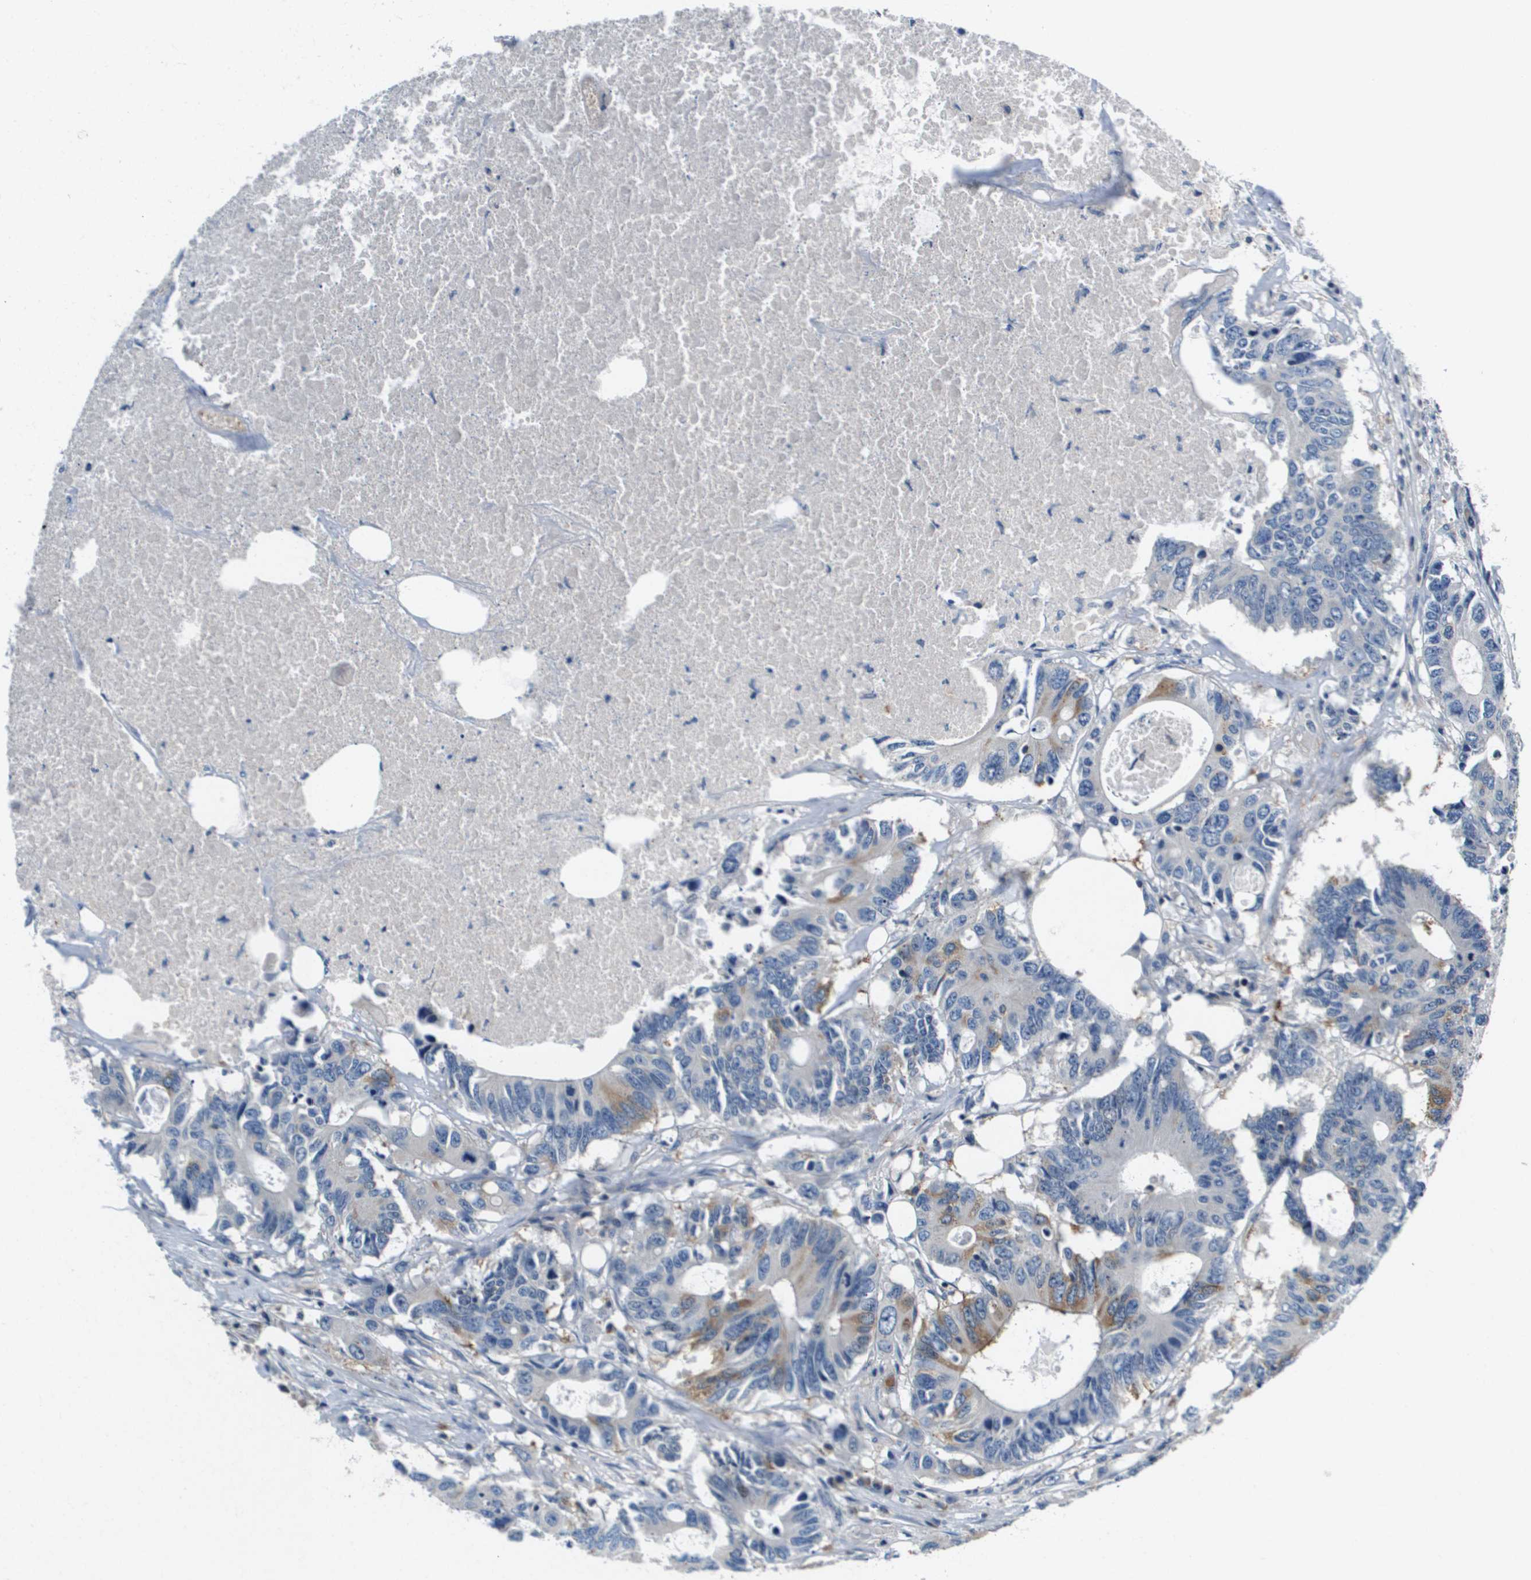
{"staining": {"intensity": "weak", "quantity": "<25%", "location": "cytoplasmic/membranous"}, "tissue": "colorectal cancer", "cell_type": "Tumor cells", "image_type": "cancer", "snomed": [{"axis": "morphology", "description": "Adenocarcinoma, NOS"}, {"axis": "topography", "description": "Colon"}], "caption": "Immunohistochemistry (IHC) image of neoplastic tissue: colorectal cancer (adenocarcinoma) stained with DAB displays no significant protein expression in tumor cells. Nuclei are stained in blue.", "gene": "KCNQ5", "patient": {"sex": "male", "age": 71}}